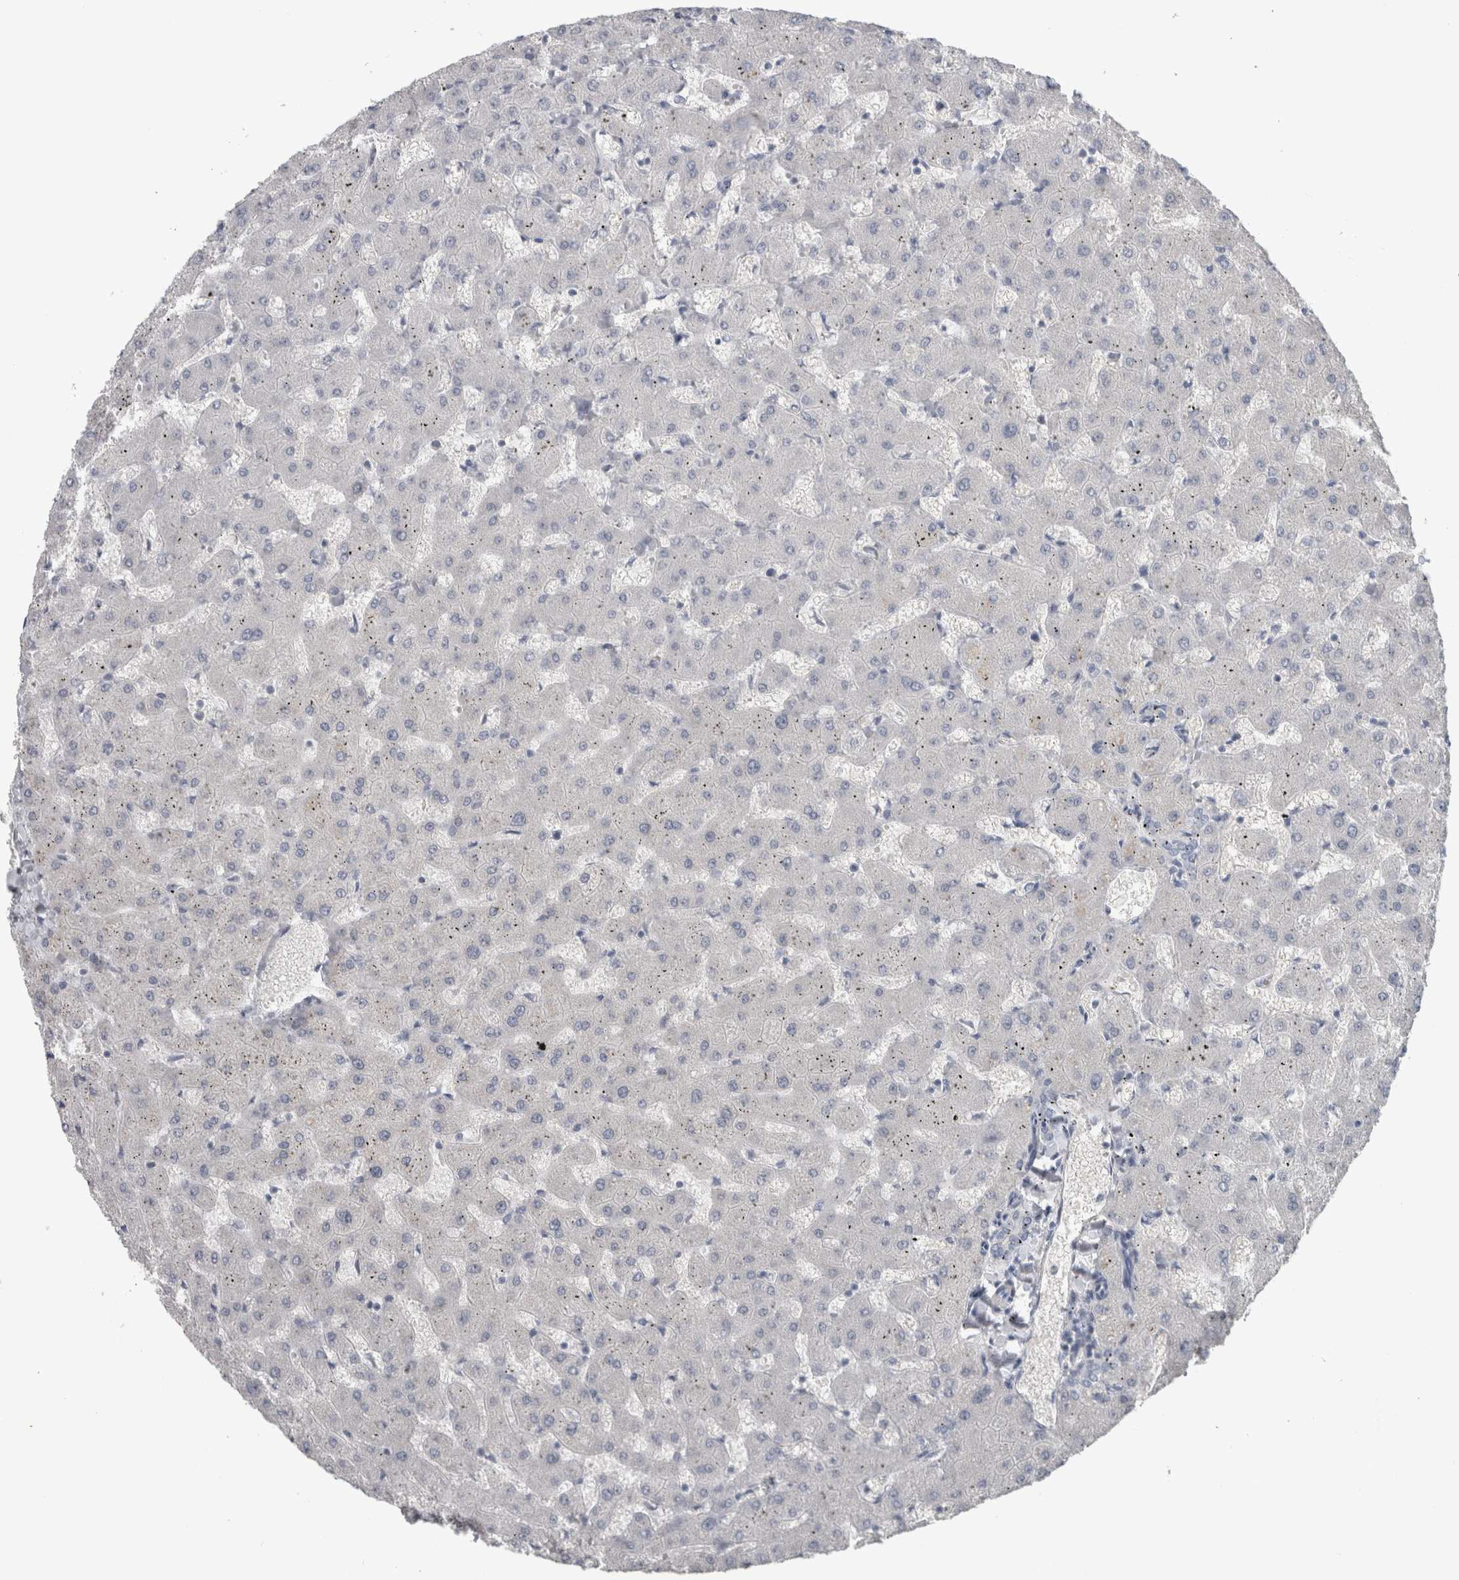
{"staining": {"intensity": "negative", "quantity": "none", "location": "none"}, "tissue": "liver", "cell_type": "Cholangiocytes", "image_type": "normal", "snomed": [{"axis": "morphology", "description": "Normal tissue, NOS"}, {"axis": "topography", "description": "Liver"}], "caption": "The histopathology image reveals no significant staining in cholangiocytes of liver.", "gene": "ADAM2", "patient": {"sex": "female", "age": 63}}